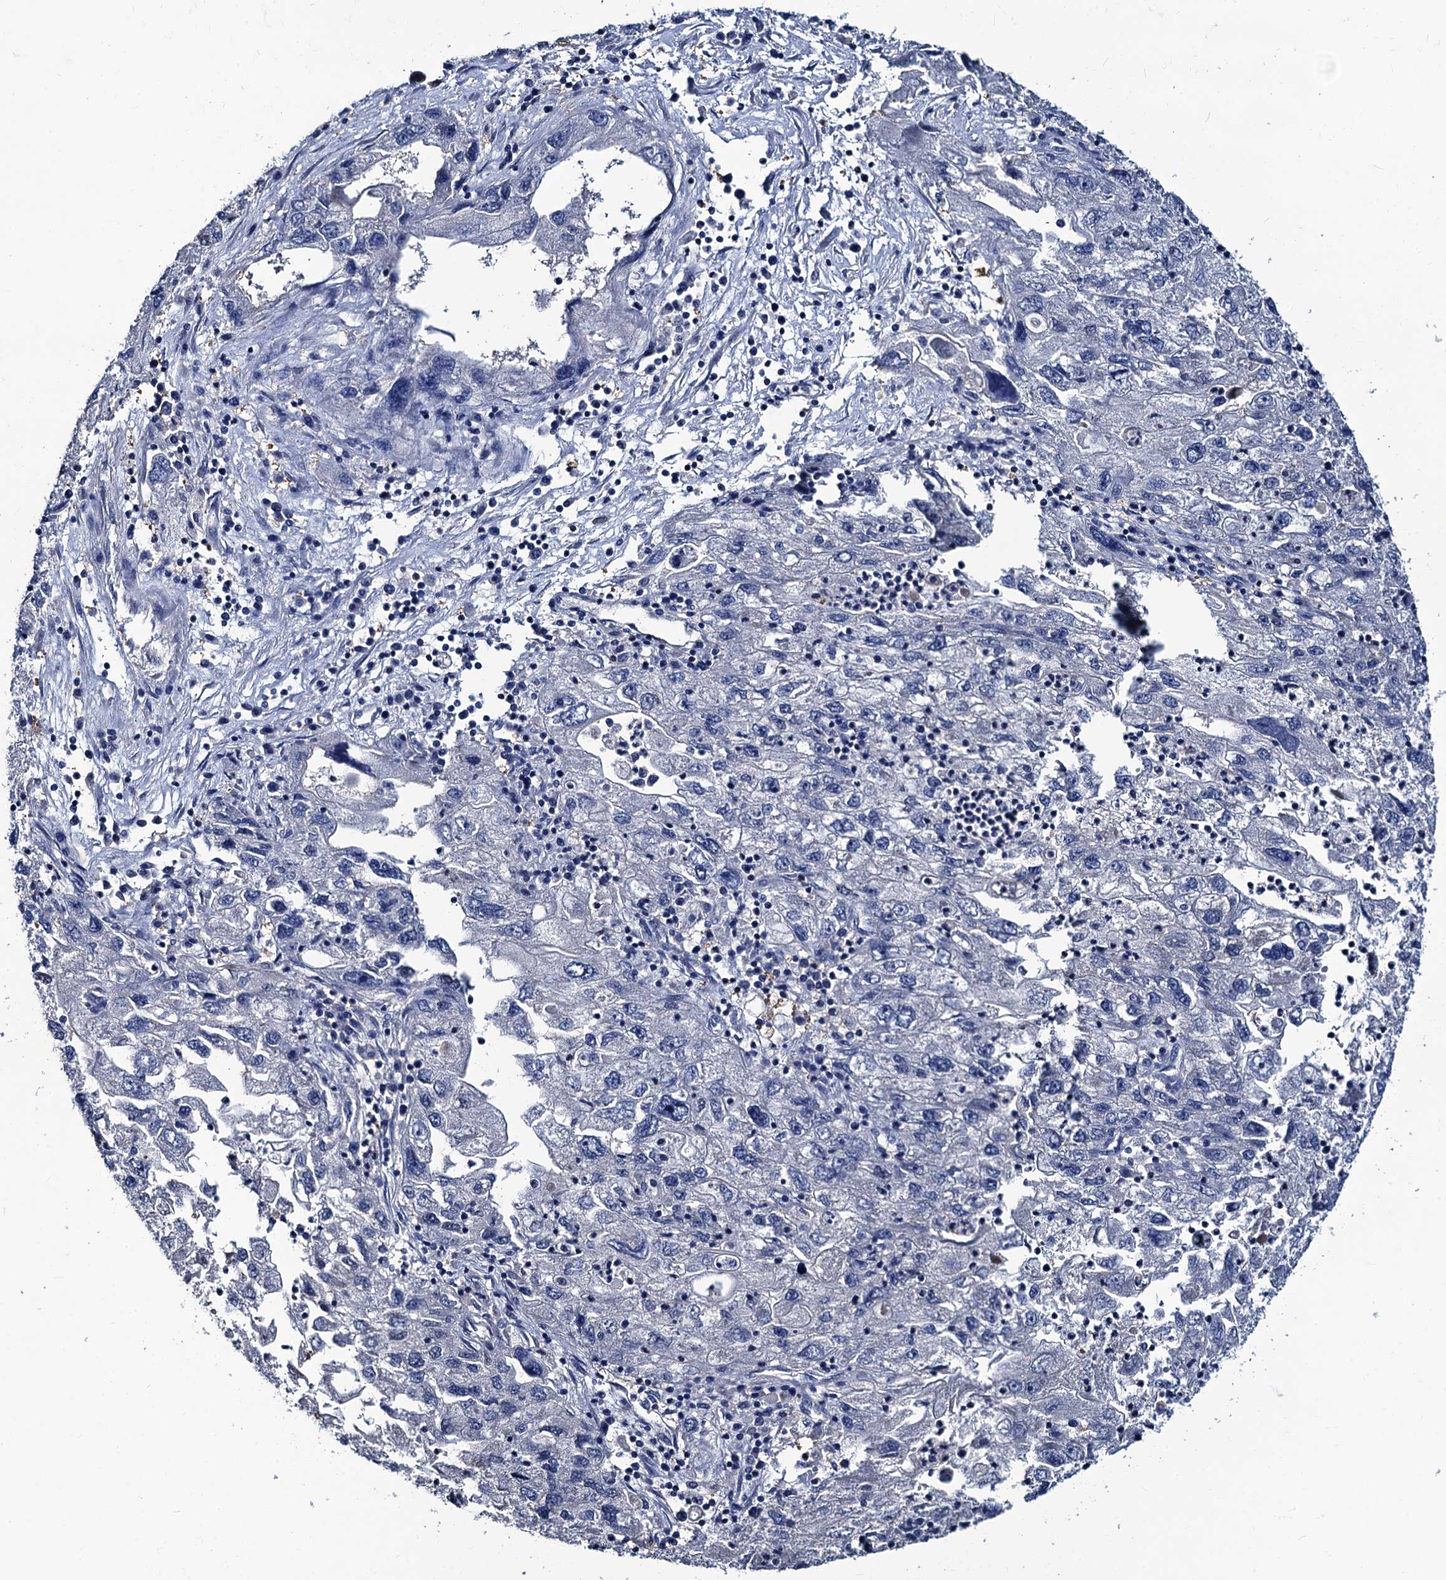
{"staining": {"intensity": "negative", "quantity": "none", "location": "none"}, "tissue": "endometrial cancer", "cell_type": "Tumor cells", "image_type": "cancer", "snomed": [{"axis": "morphology", "description": "Adenocarcinoma, NOS"}, {"axis": "topography", "description": "Endometrium"}], "caption": "An image of adenocarcinoma (endometrial) stained for a protein displays no brown staining in tumor cells. The staining is performed using DAB (3,3'-diaminobenzidine) brown chromogen with nuclei counter-stained in using hematoxylin.", "gene": "RTKN2", "patient": {"sex": "female", "age": 49}}